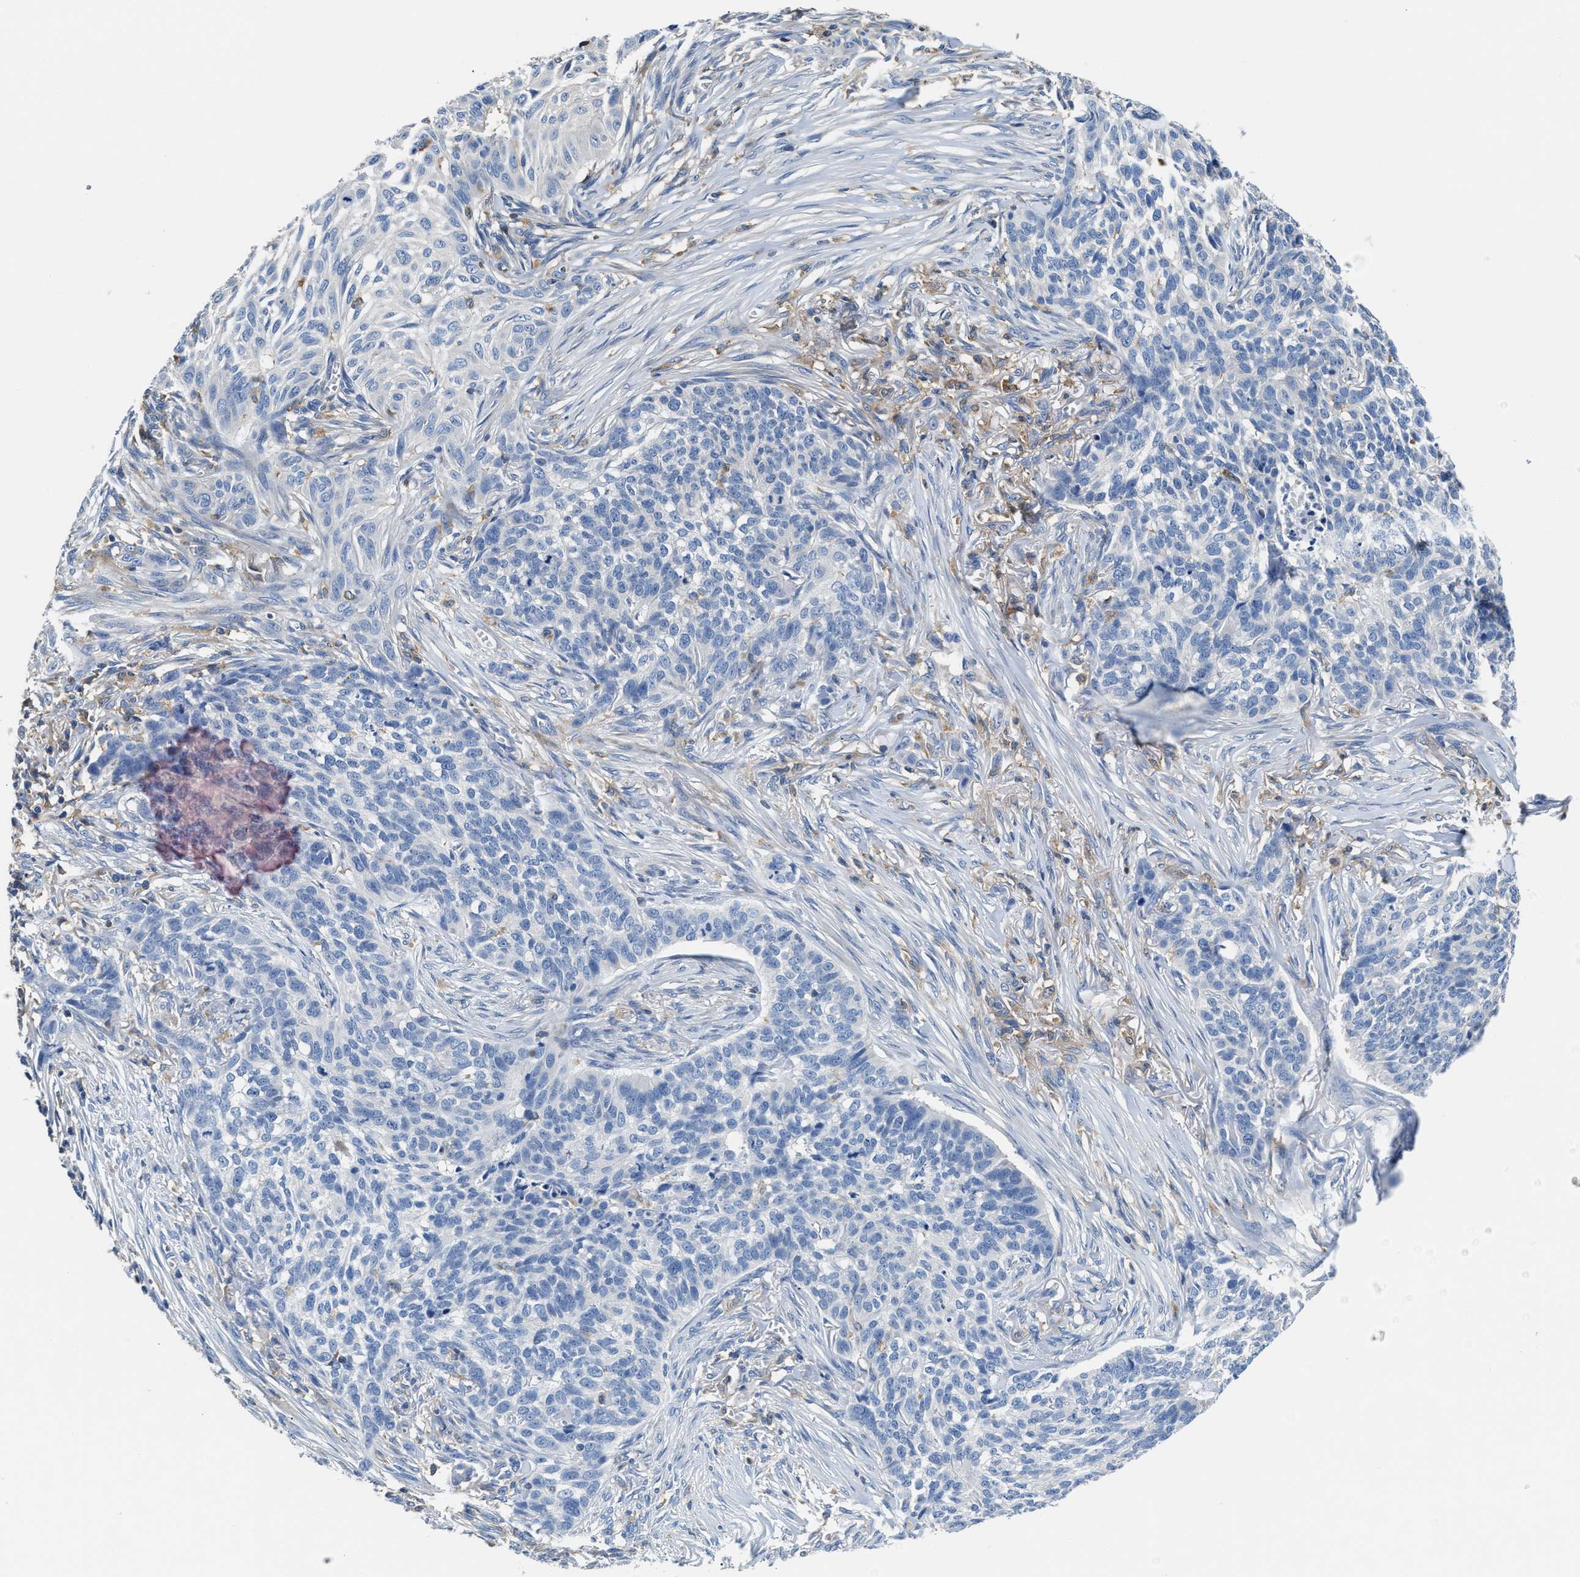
{"staining": {"intensity": "negative", "quantity": "none", "location": "none"}, "tissue": "skin cancer", "cell_type": "Tumor cells", "image_type": "cancer", "snomed": [{"axis": "morphology", "description": "Basal cell carcinoma"}, {"axis": "topography", "description": "Skin"}], "caption": "The IHC image has no significant expression in tumor cells of skin basal cell carcinoma tissue.", "gene": "OSTF1", "patient": {"sex": "male", "age": 85}}